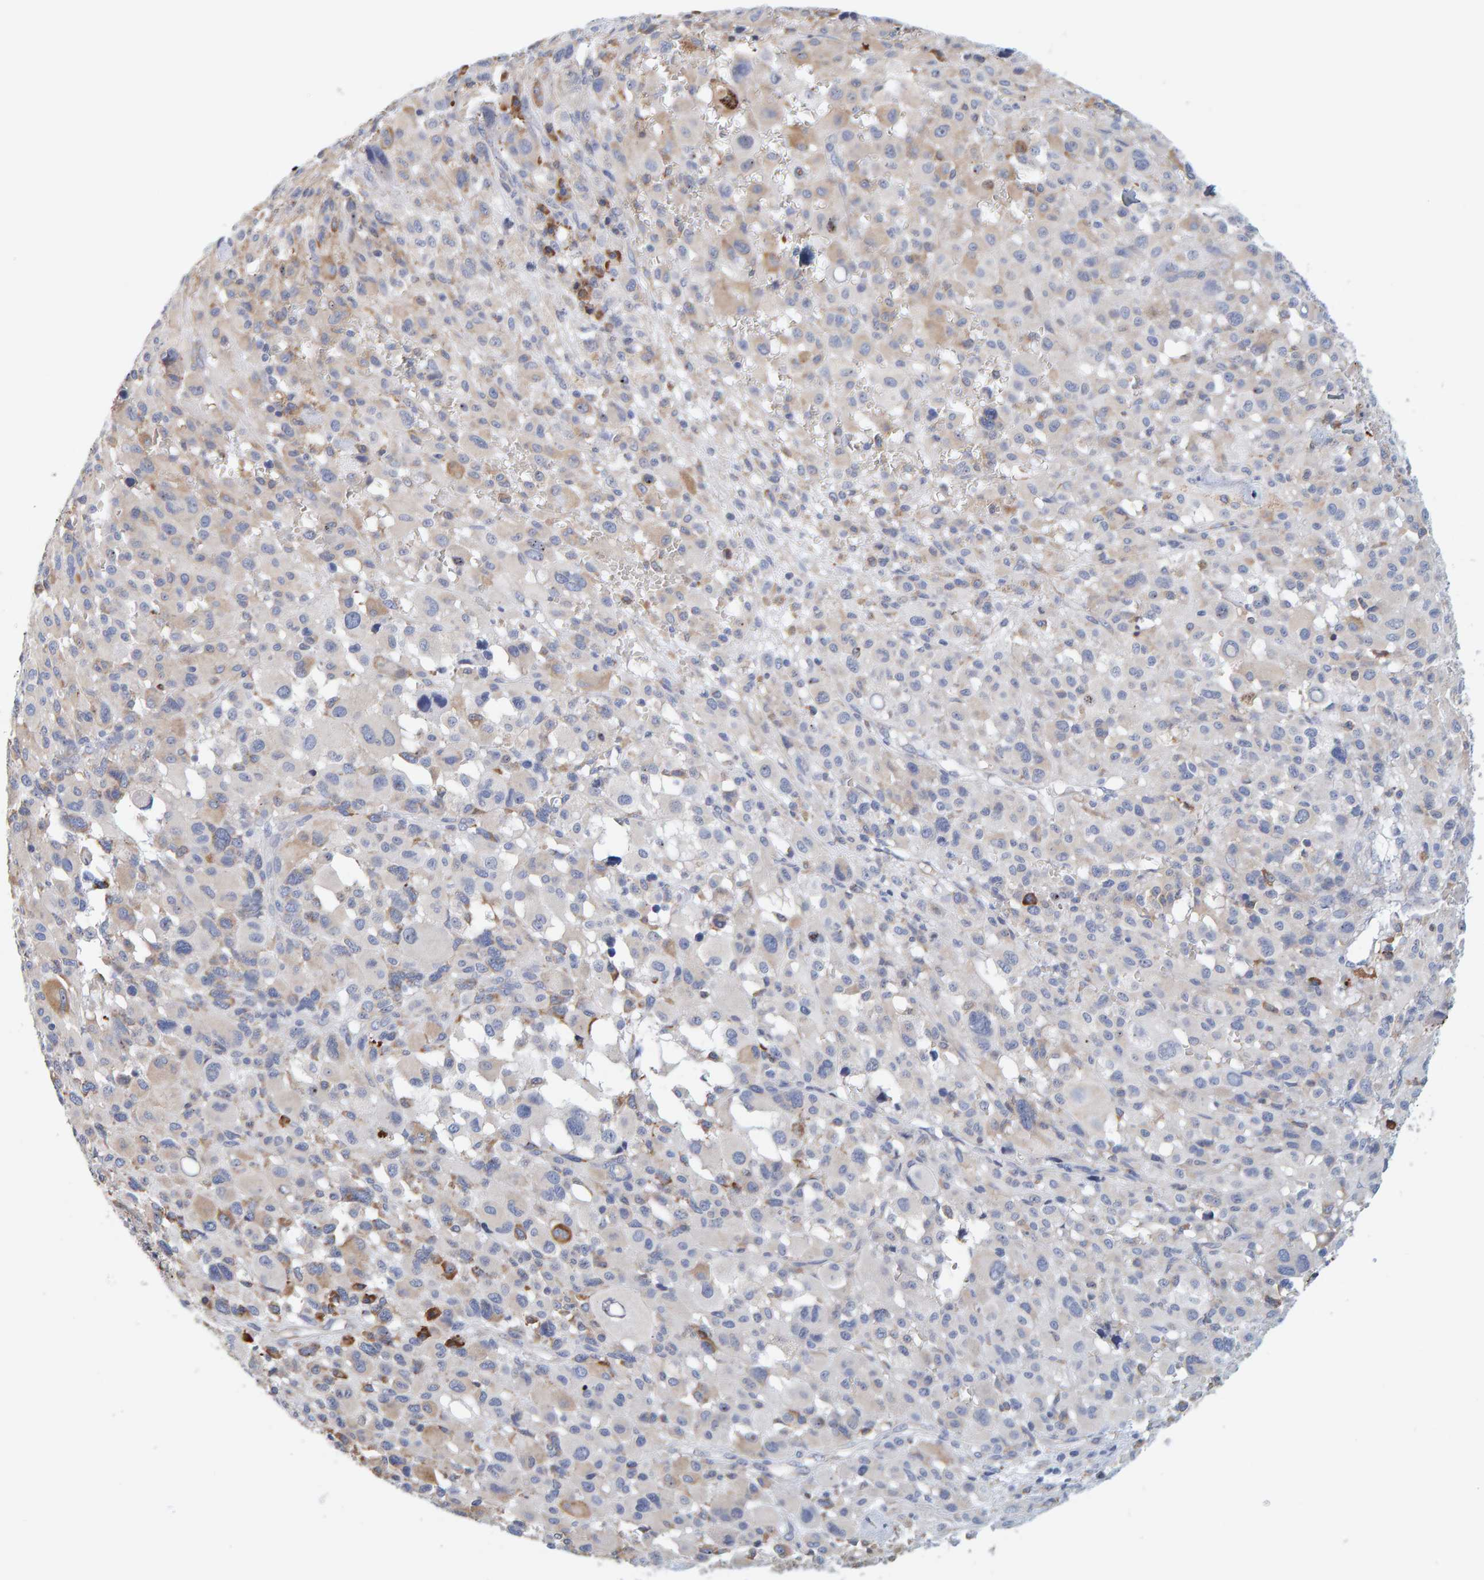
{"staining": {"intensity": "weak", "quantity": "<25%", "location": "cytoplasmic/membranous"}, "tissue": "melanoma", "cell_type": "Tumor cells", "image_type": "cancer", "snomed": [{"axis": "morphology", "description": "Malignant melanoma, Metastatic site"}, {"axis": "topography", "description": "Skin"}], "caption": "Malignant melanoma (metastatic site) was stained to show a protein in brown. There is no significant positivity in tumor cells.", "gene": "SGPL1", "patient": {"sex": "female", "age": 74}}